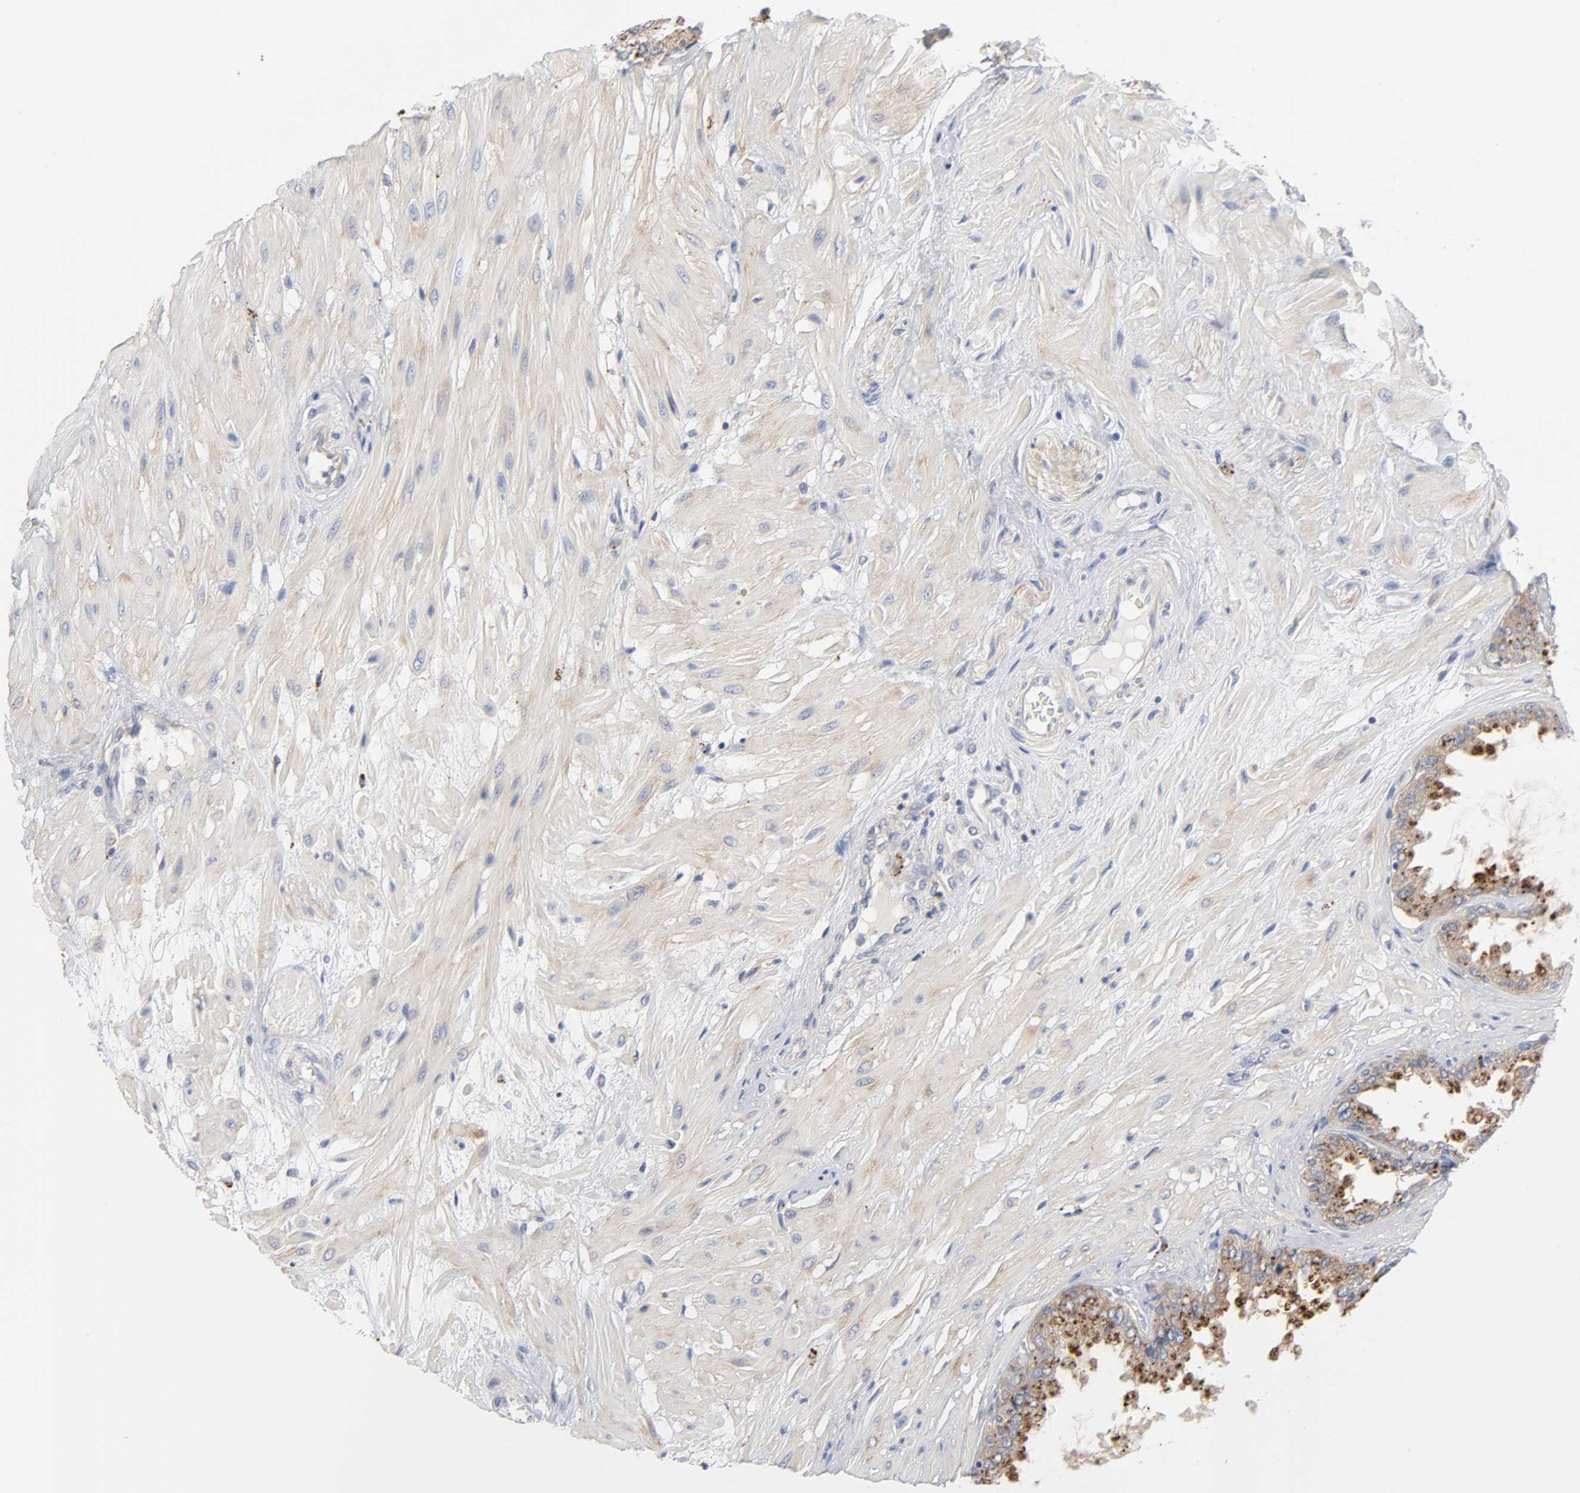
{"staining": {"intensity": "moderate", "quantity": ">75%", "location": "cytoplasmic/membranous"}, "tissue": "seminal vesicle", "cell_type": "Glandular cells", "image_type": "normal", "snomed": [{"axis": "morphology", "description": "Normal tissue, NOS"}, {"axis": "topography", "description": "Seminal veicle"}], "caption": "This is a micrograph of immunohistochemistry staining of normal seminal vesicle, which shows moderate positivity in the cytoplasmic/membranous of glandular cells.", "gene": "C17orf75", "patient": {"sex": "male", "age": 46}}